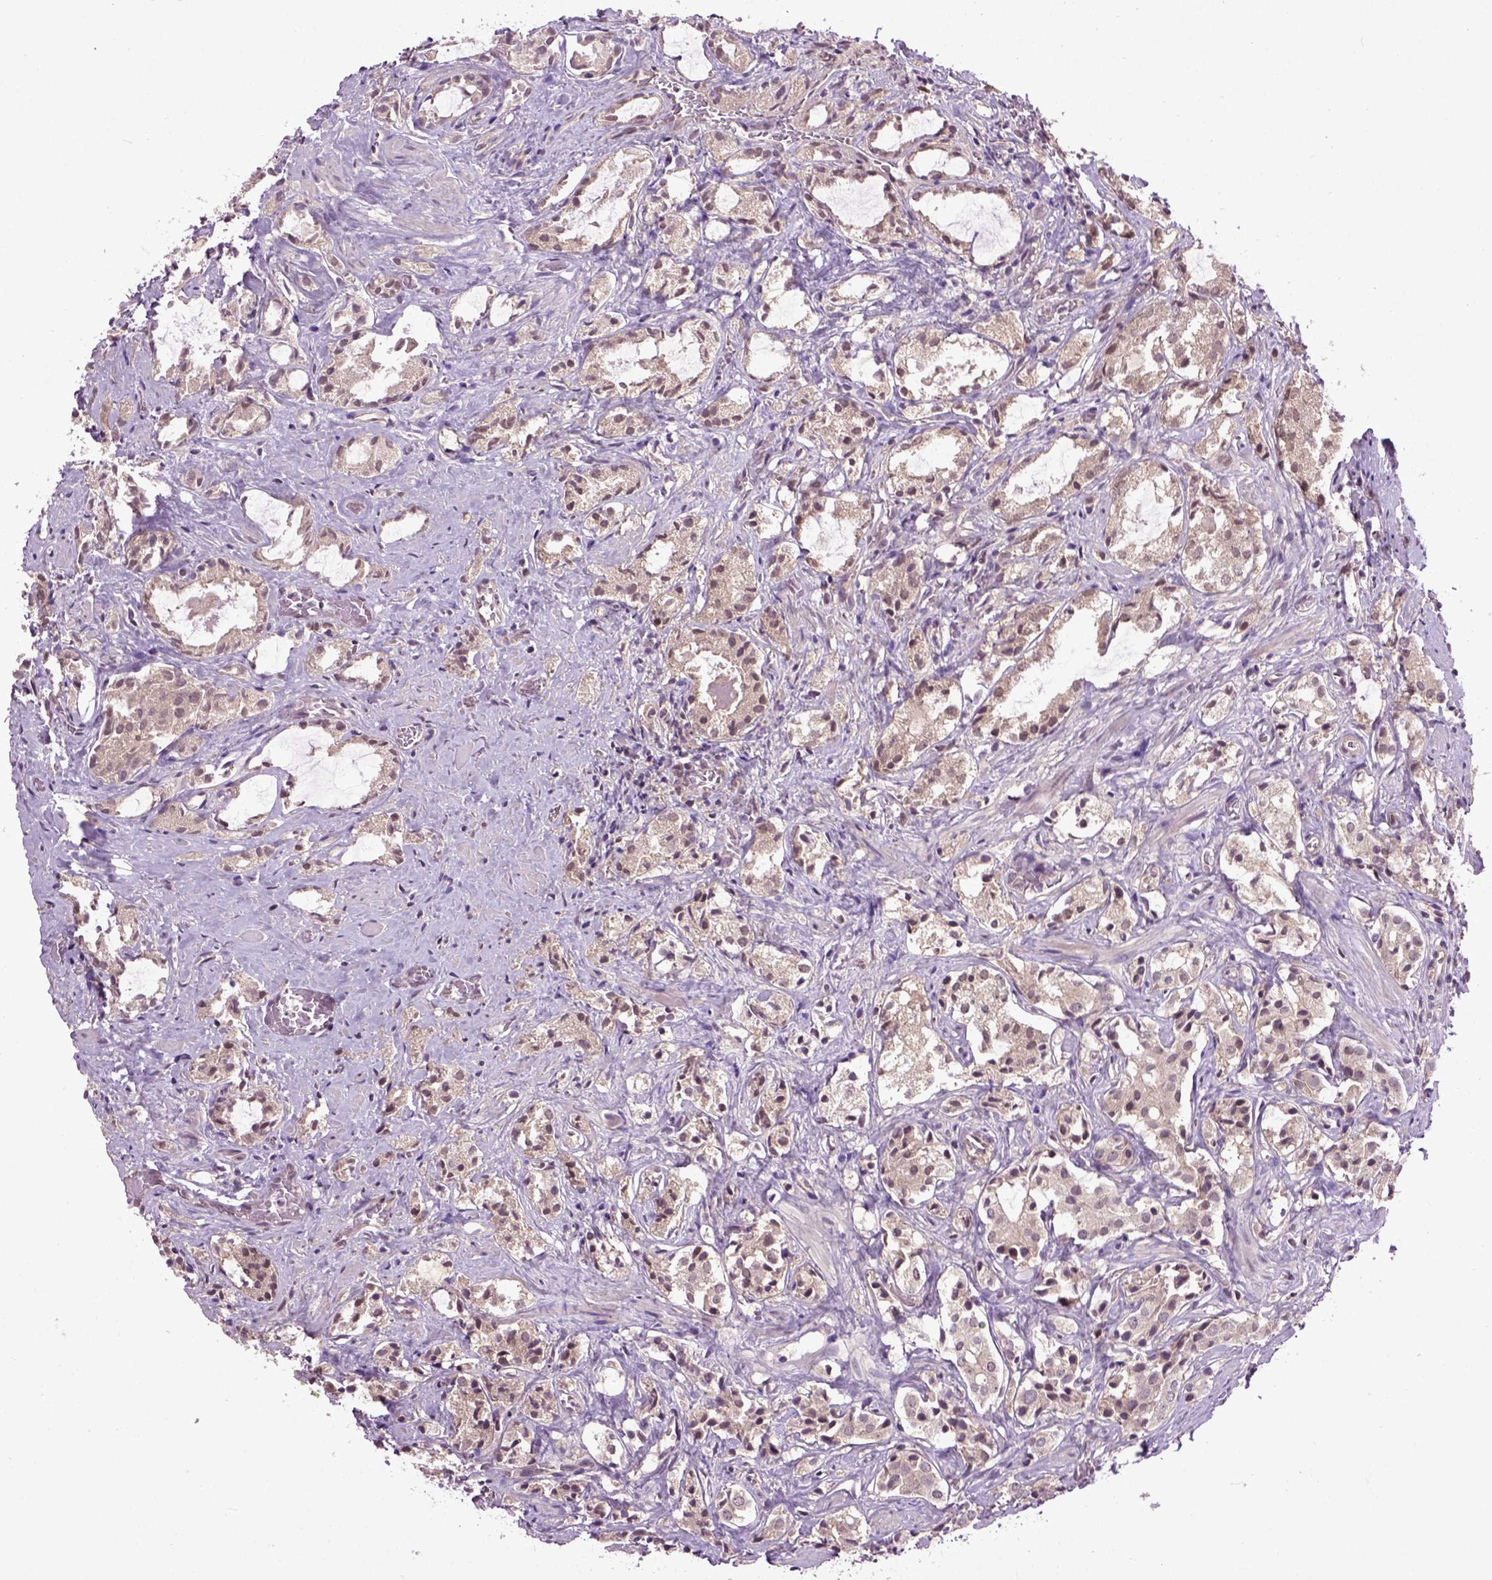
{"staining": {"intensity": "weak", "quantity": ">75%", "location": "cytoplasmic/membranous"}, "tissue": "prostate cancer", "cell_type": "Tumor cells", "image_type": "cancer", "snomed": [{"axis": "morphology", "description": "Adenocarcinoma, NOS"}, {"axis": "topography", "description": "Prostate"}], "caption": "High-power microscopy captured an immunohistochemistry image of adenocarcinoma (prostate), revealing weak cytoplasmic/membranous staining in approximately >75% of tumor cells. (Stains: DAB (3,3'-diaminobenzidine) in brown, nuclei in blue, Microscopy: brightfield microscopy at high magnification).", "gene": "WDR48", "patient": {"sex": "male", "age": 66}}